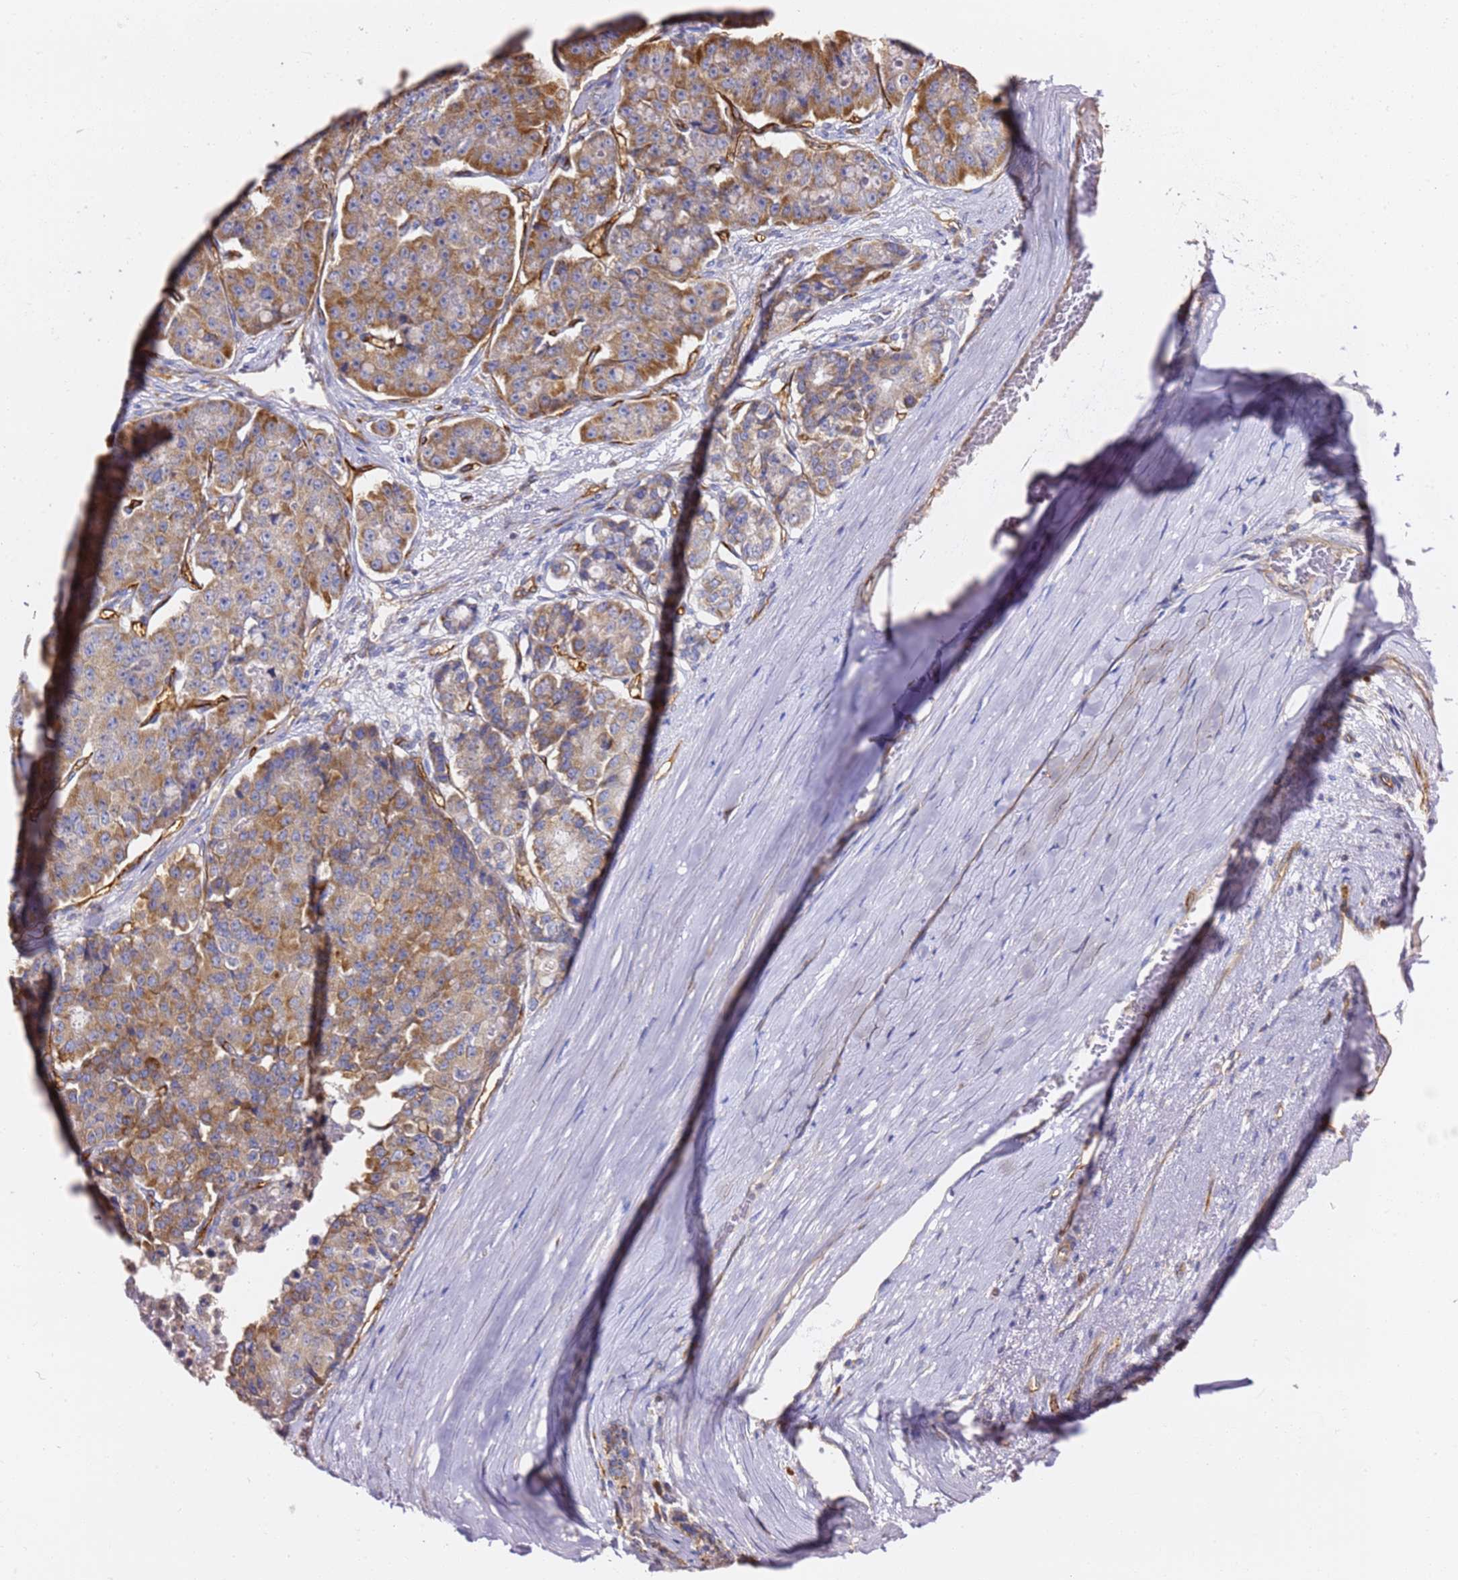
{"staining": {"intensity": "moderate", "quantity": ">75%", "location": "cytoplasmic/membranous"}, "tissue": "pancreatic cancer", "cell_type": "Tumor cells", "image_type": "cancer", "snomed": [{"axis": "morphology", "description": "Adenocarcinoma, NOS"}, {"axis": "topography", "description": "Pancreas"}], "caption": "Protein staining displays moderate cytoplasmic/membranous staining in approximately >75% of tumor cells in adenocarcinoma (pancreatic). Using DAB (3,3'-diaminobenzidine) (brown) and hematoxylin (blue) stains, captured at high magnification using brightfield microscopy.", "gene": "KIF7", "patient": {"sex": "male", "age": 50}}